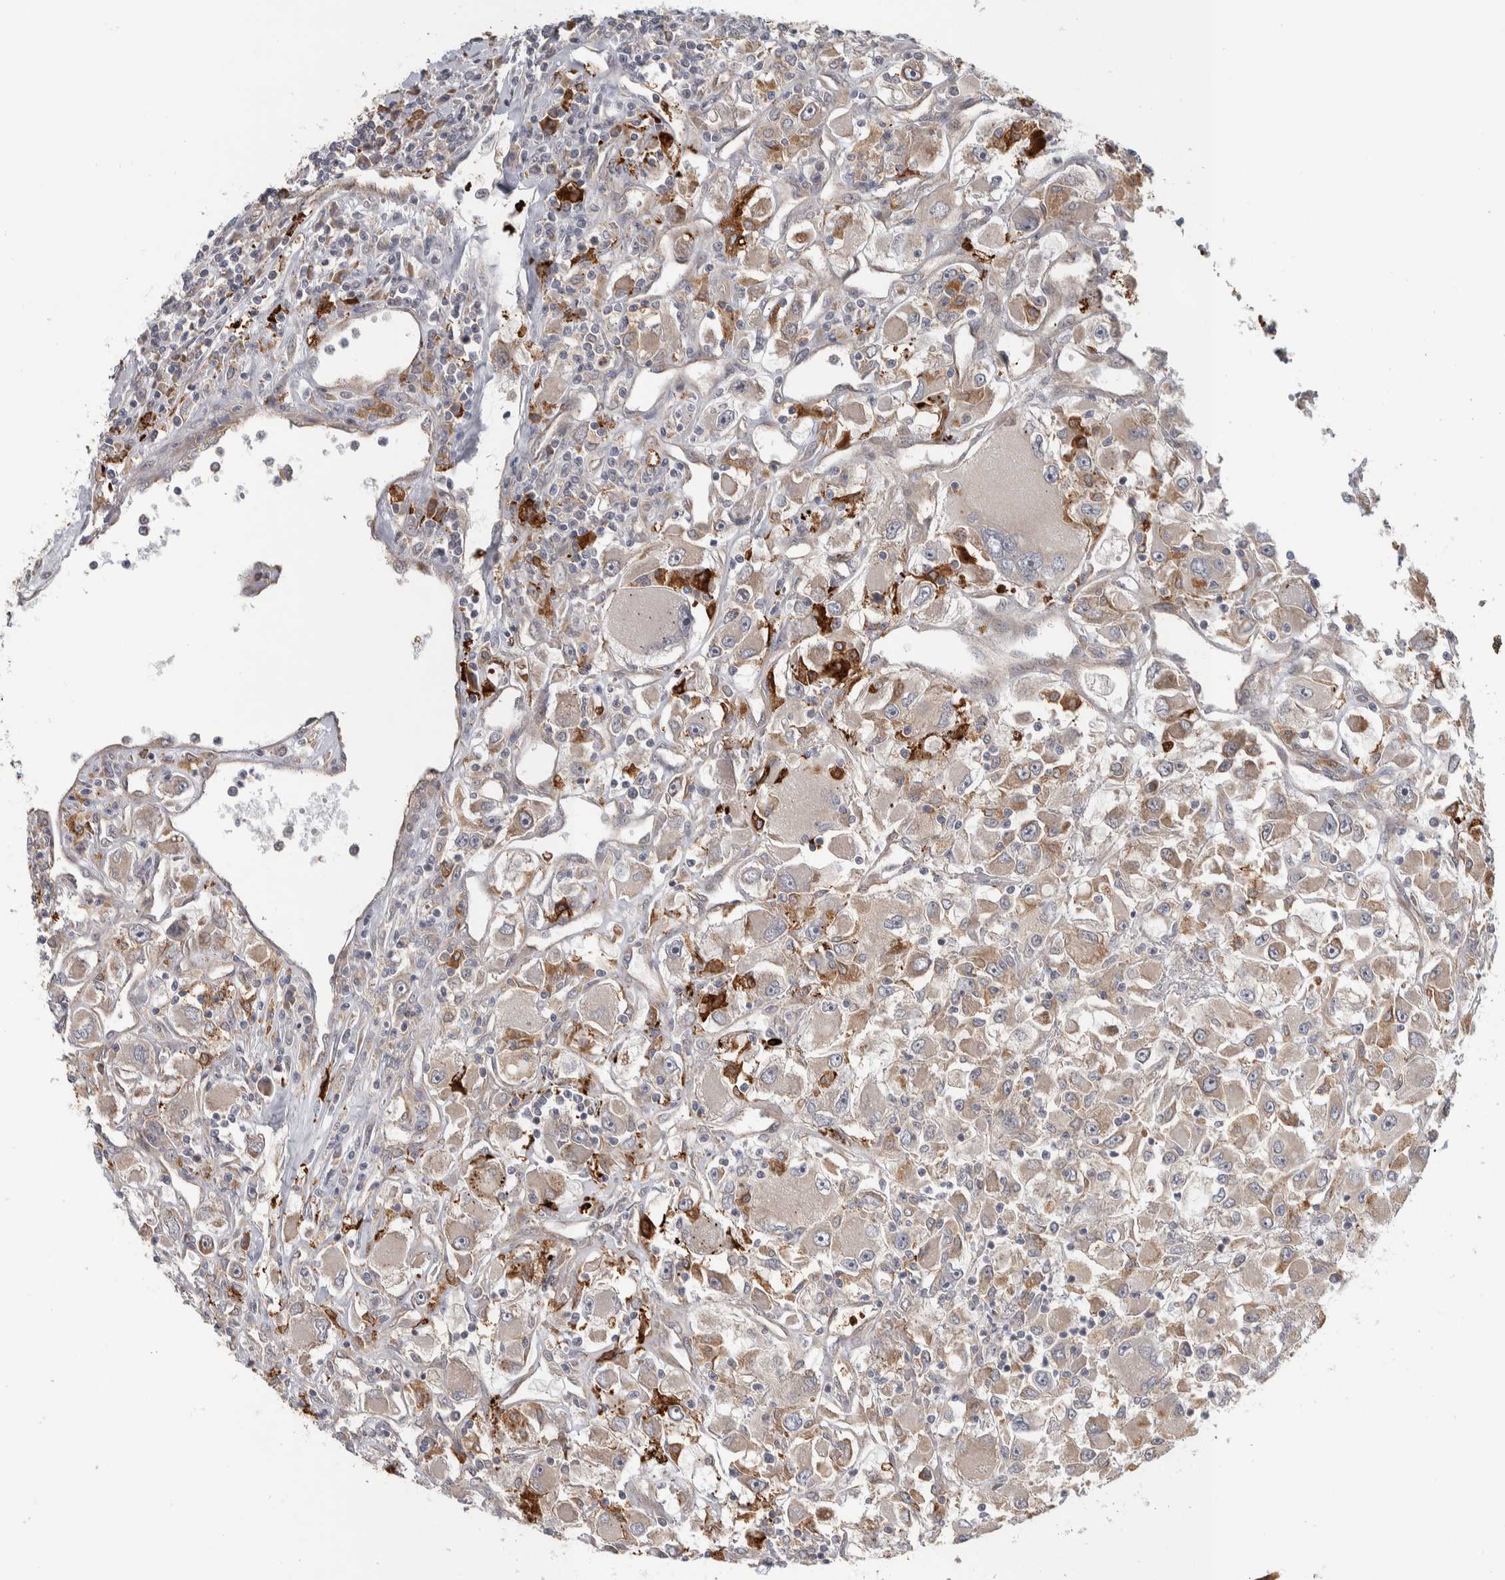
{"staining": {"intensity": "moderate", "quantity": "<25%", "location": "cytoplasmic/membranous"}, "tissue": "renal cancer", "cell_type": "Tumor cells", "image_type": "cancer", "snomed": [{"axis": "morphology", "description": "Adenocarcinoma, NOS"}, {"axis": "topography", "description": "Kidney"}], "caption": "Protein expression analysis of renal cancer demonstrates moderate cytoplasmic/membranous expression in approximately <25% of tumor cells.", "gene": "TBC1D31", "patient": {"sex": "female", "age": 52}}